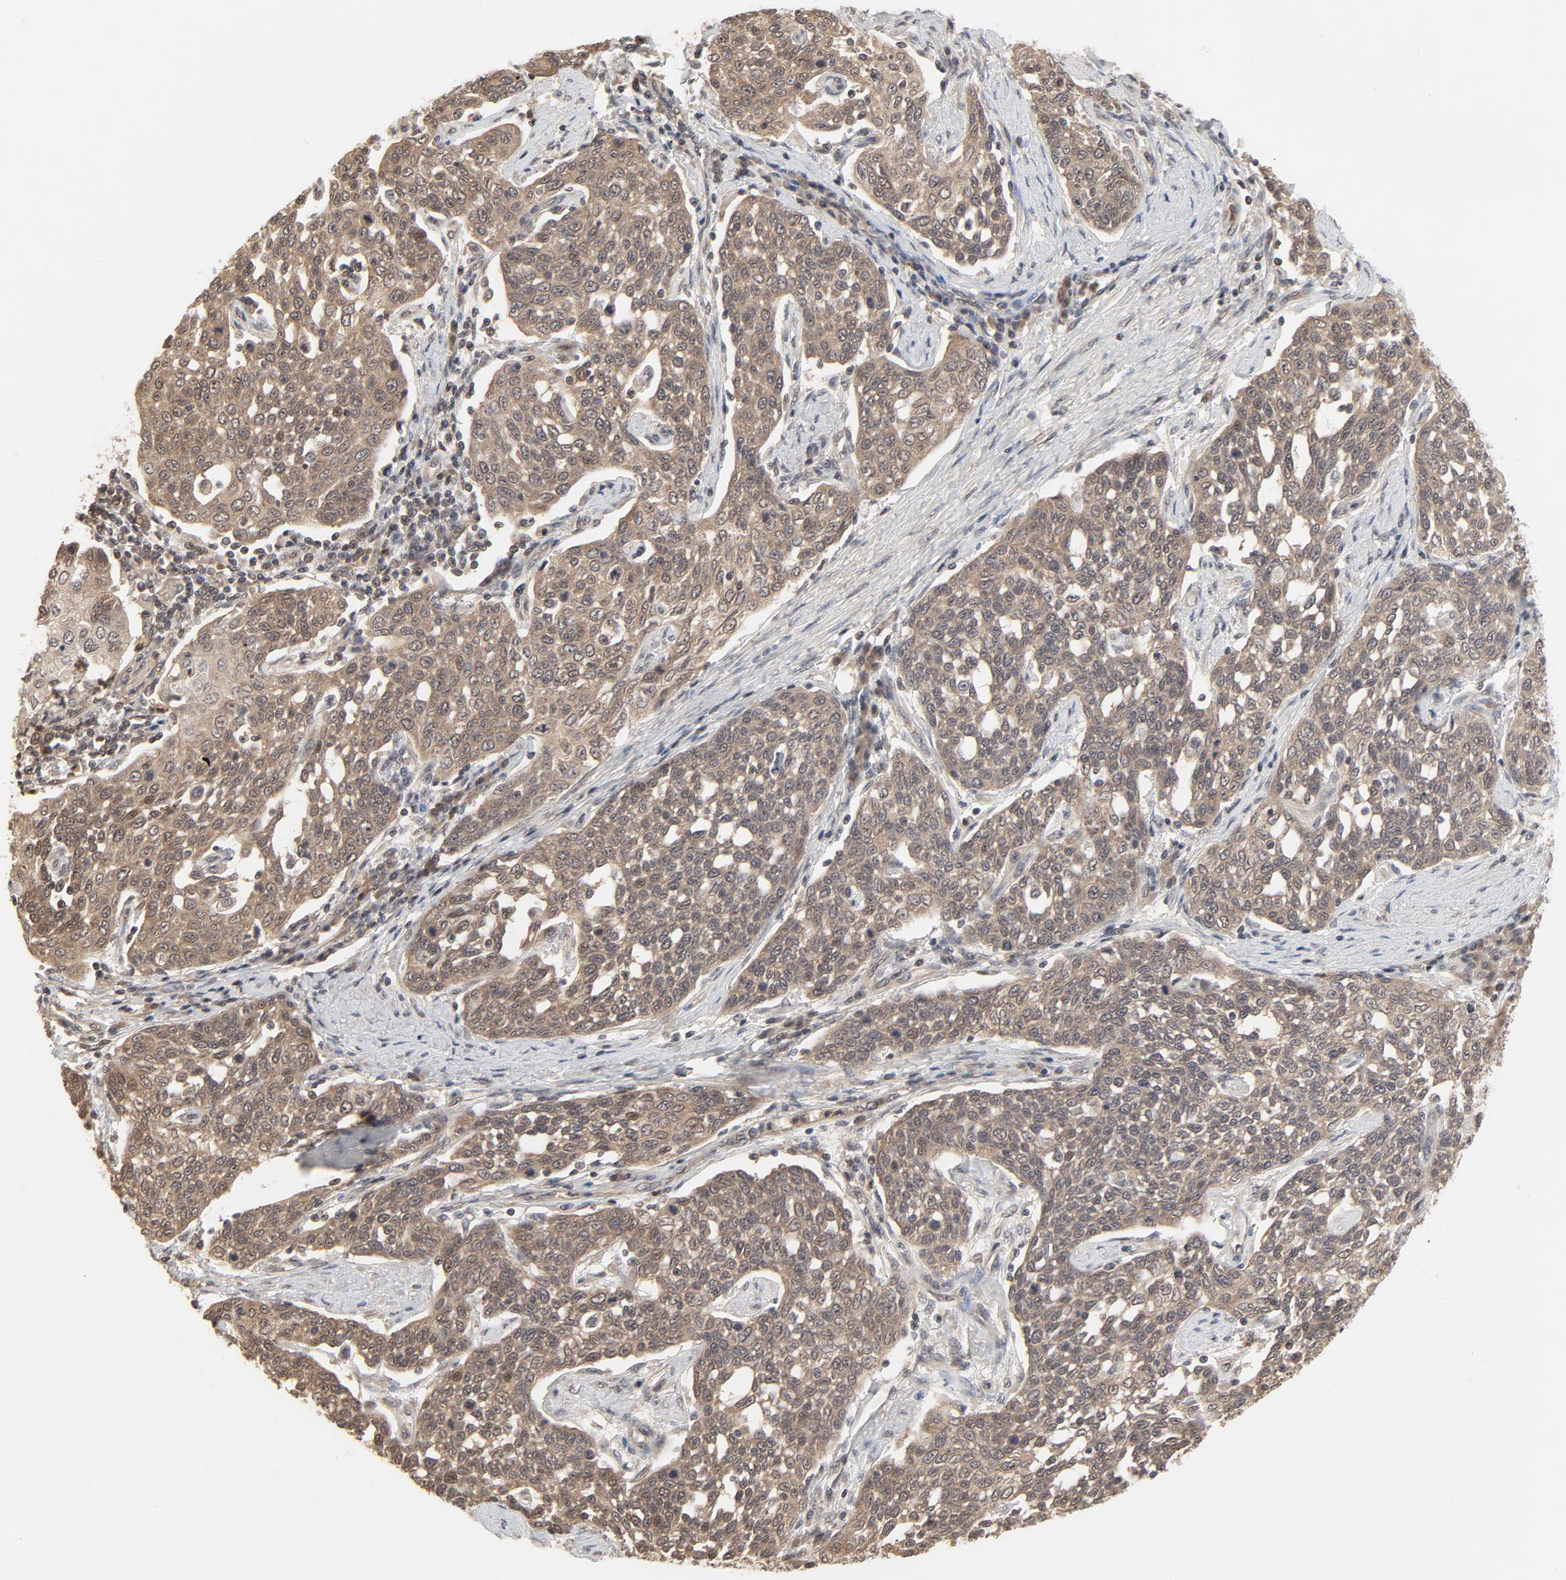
{"staining": {"intensity": "weak", "quantity": ">75%", "location": "cytoplasmic/membranous,nuclear"}, "tissue": "cervical cancer", "cell_type": "Tumor cells", "image_type": "cancer", "snomed": [{"axis": "morphology", "description": "Squamous cell carcinoma, NOS"}, {"axis": "topography", "description": "Cervix"}], "caption": "Immunohistochemistry (IHC) (DAB (3,3'-diaminobenzidine)) staining of human cervical squamous cell carcinoma demonstrates weak cytoplasmic/membranous and nuclear protein positivity in approximately >75% of tumor cells. Nuclei are stained in blue.", "gene": "NEDD8", "patient": {"sex": "female", "age": 34}}